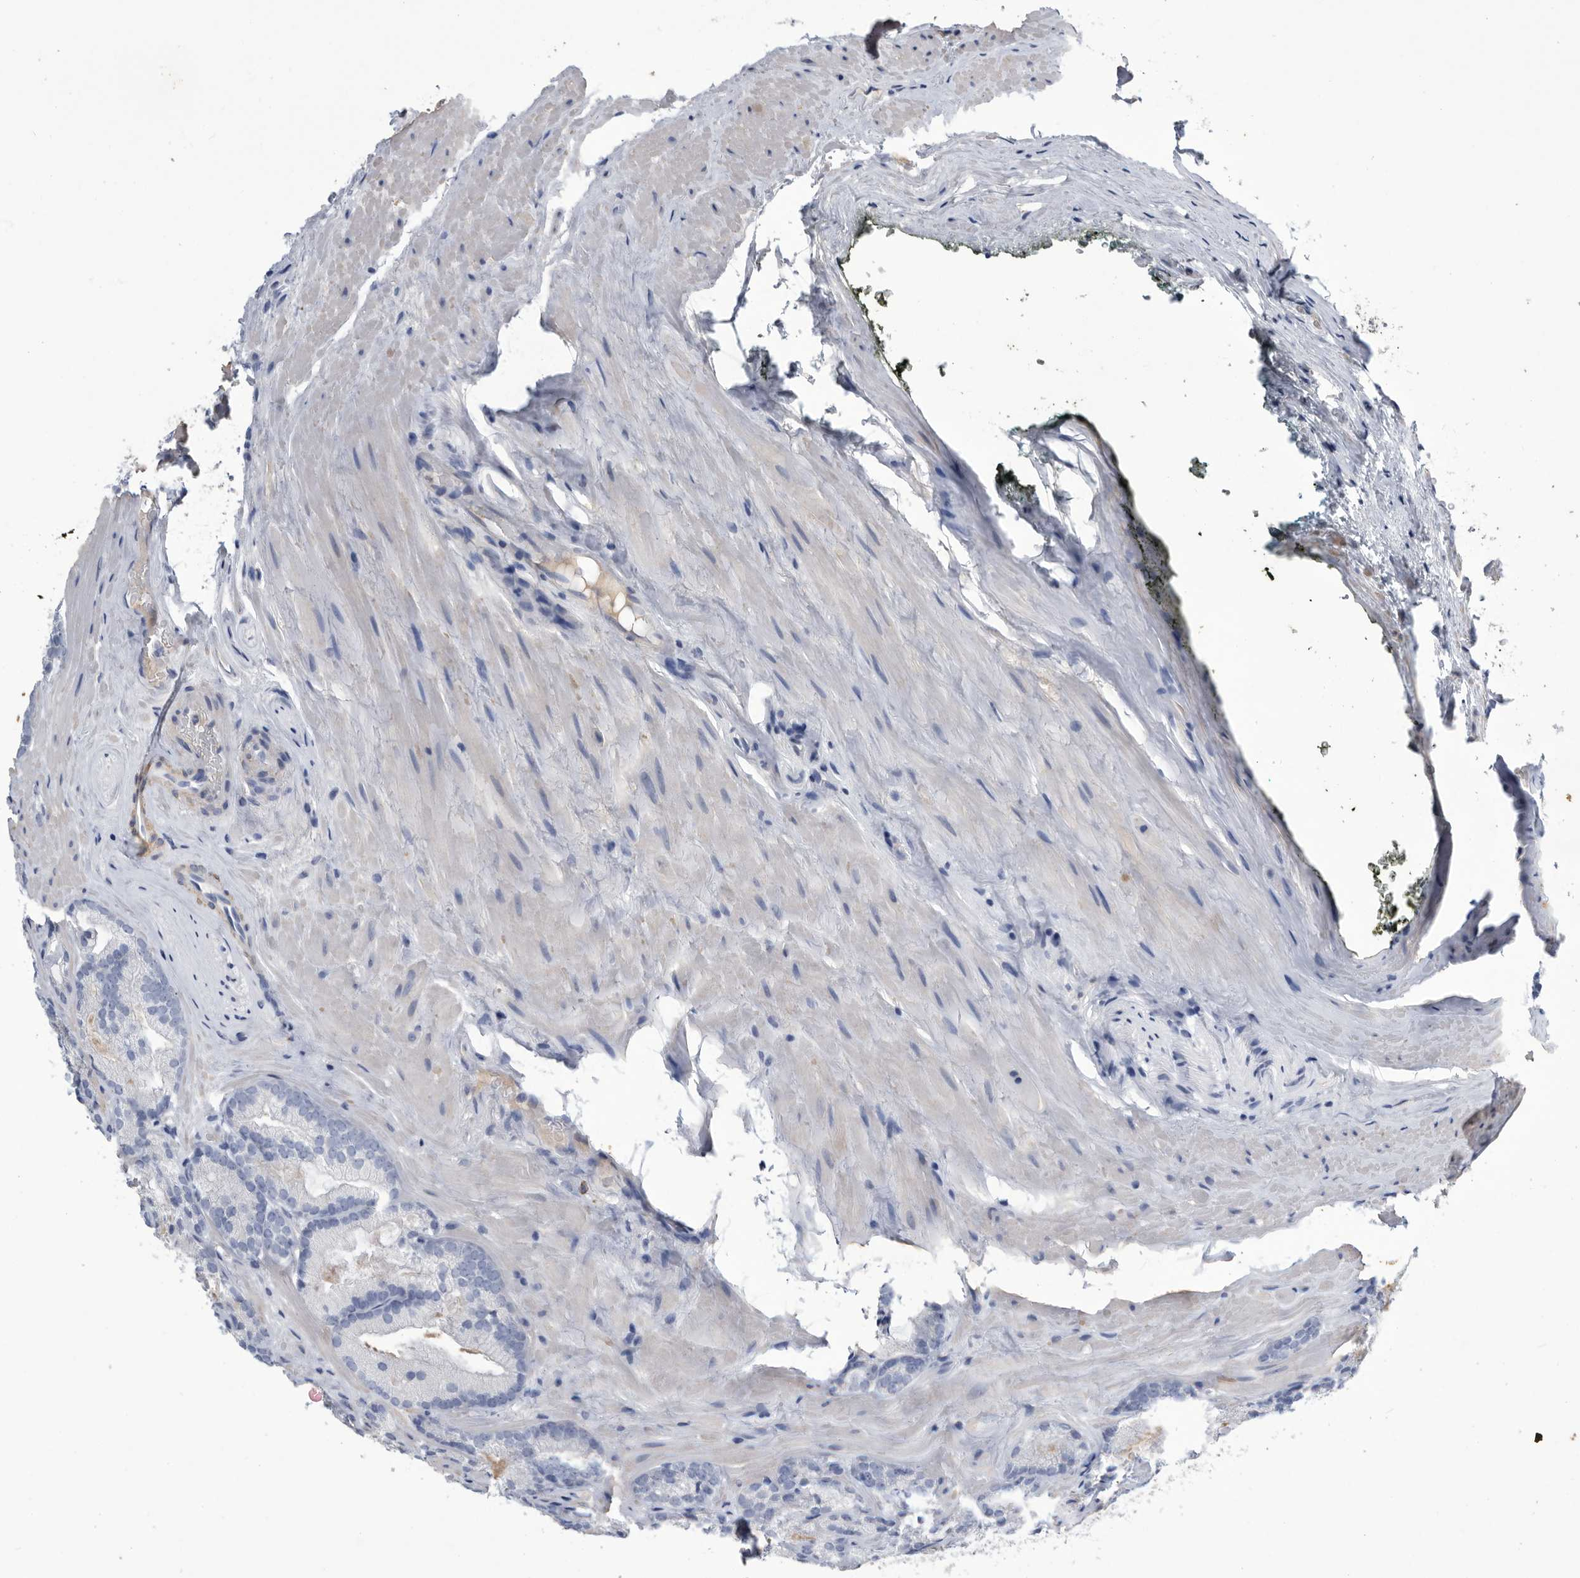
{"staining": {"intensity": "negative", "quantity": "none", "location": "none"}, "tissue": "prostate cancer", "cell_type": "Tumor cells", "image_type": "cancer", "snomed": [{"axis": "morphology", "description": "Adenocarcinoma, Low grade"}, {"axis": "topography", "description": "Prostate"}], "caption": "Immunohistochemistry of human low-grade adenocarcinoma (prostate) exhibits no expression in tumor cells.", "gene": "BTBD6", "patient": {"sex": "male", "age": 72}}